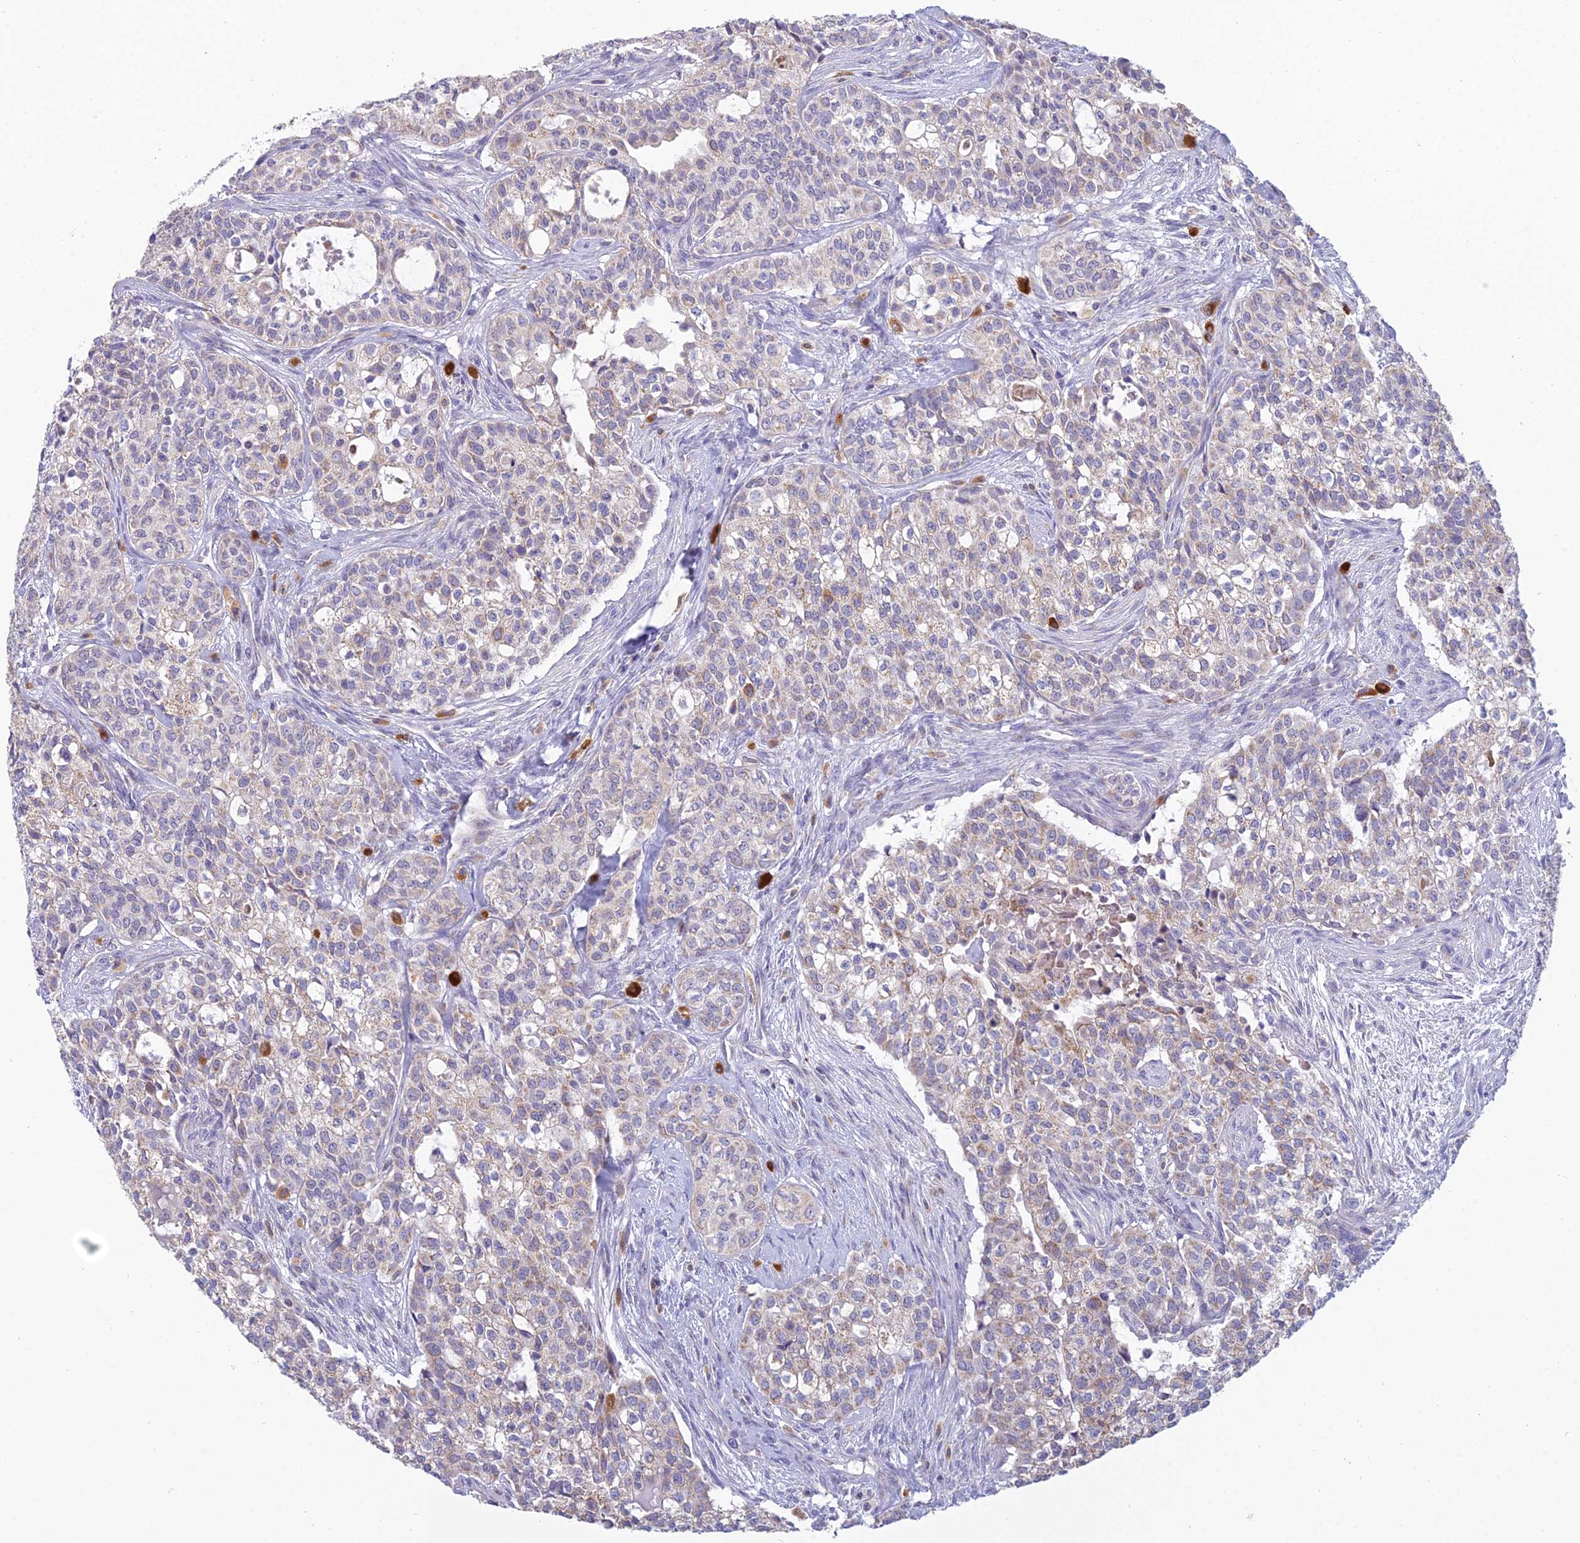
{"staining": {"intensity": "weak", "quantity": "<25%", "location": "cytoplasmic/membranous"}, "tissue": "head and neck cancer", "cell_type": "Tumor cells", "image_type": "cancer", "snomed": [{"axis": "morphology", "description": "Adenocarcinoma, NOS"}, {"axis": "topography", "description": "Head-Neck"}], "caption": "This is a photomicrograph of IHC staining of head and neck cancer (adenocarcinoma), which shows no staining in tumor cells.", "gene": "CFAP206", "patient": {"sex": "male", "age": 81}}